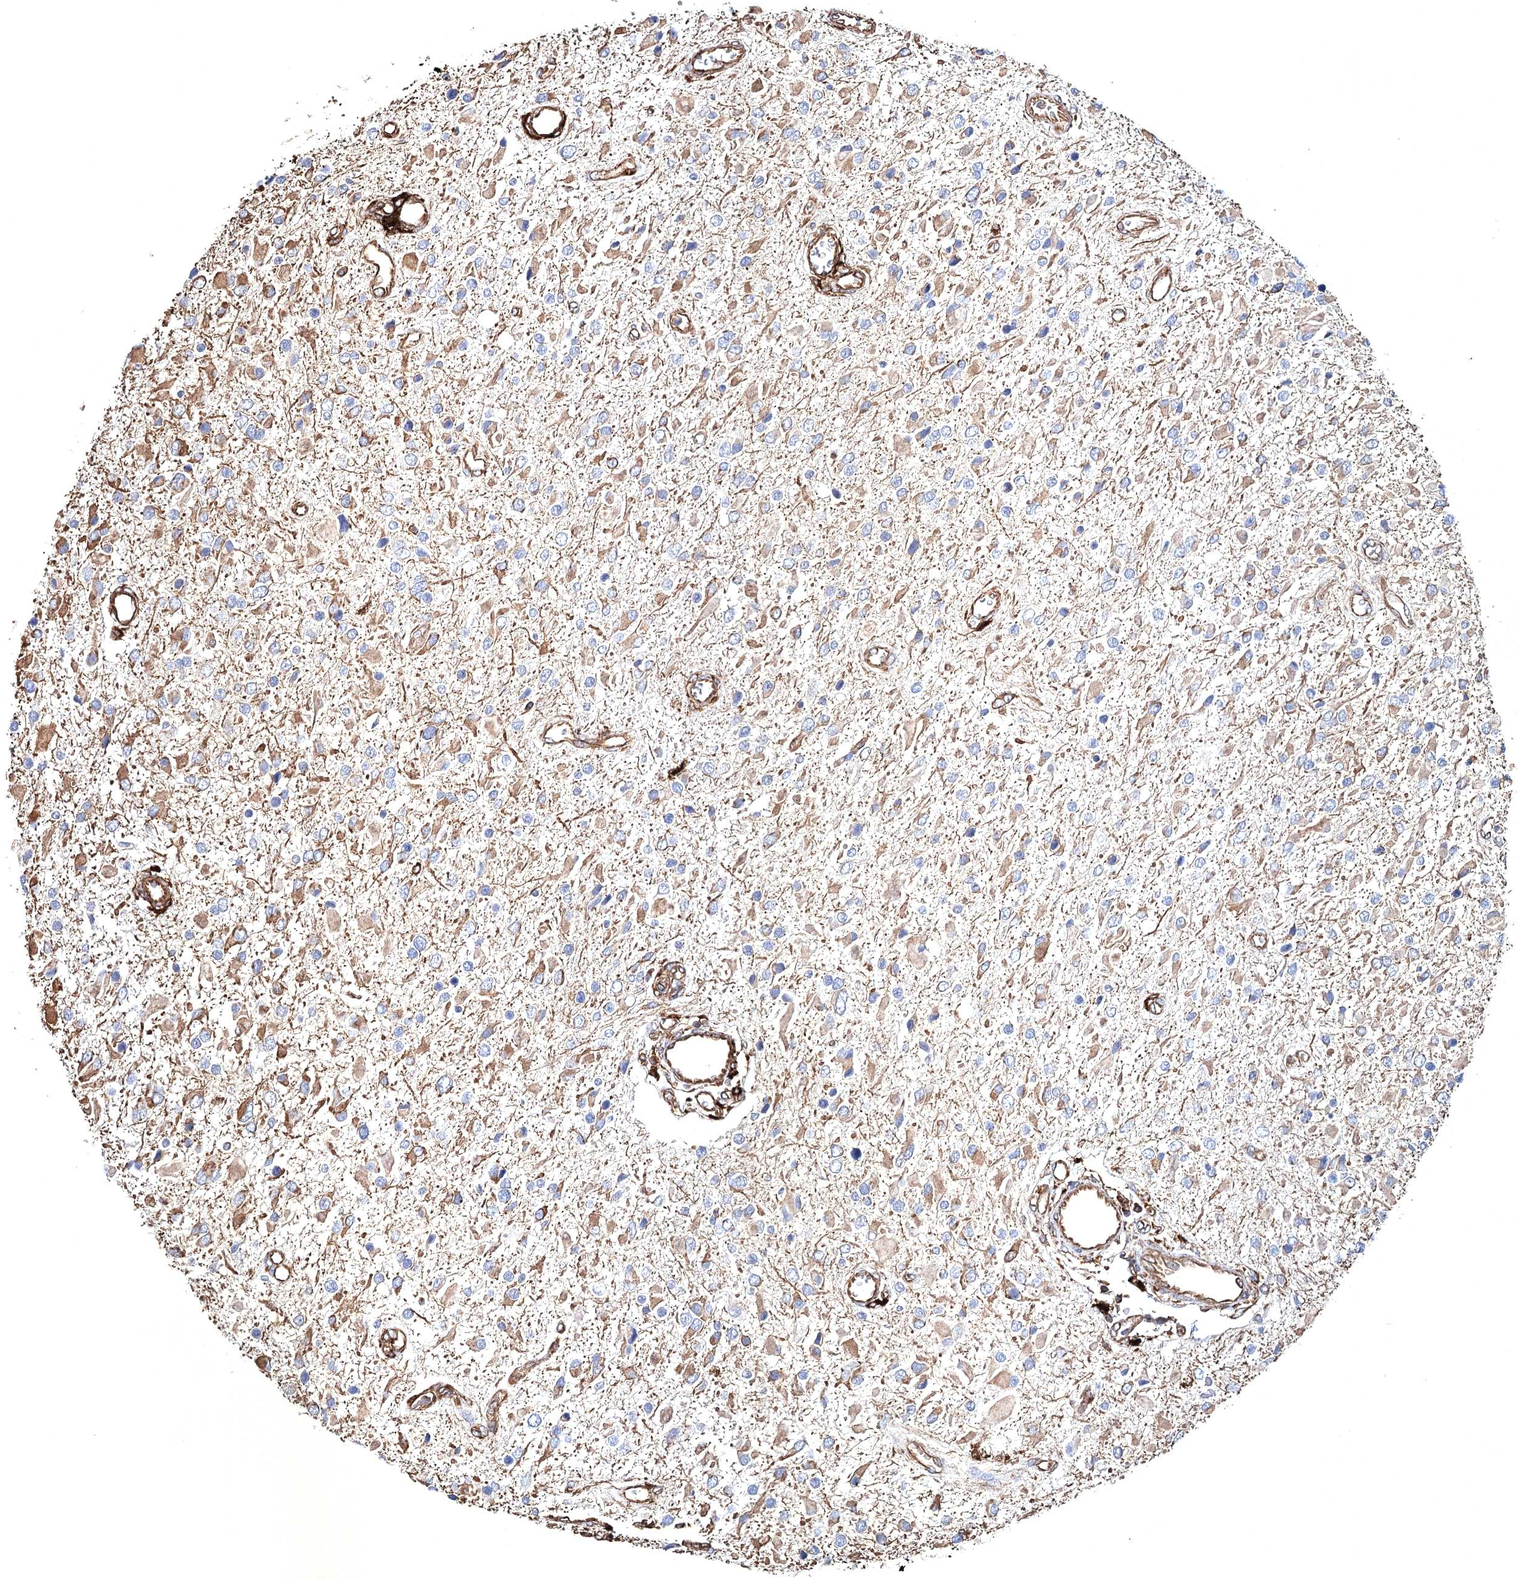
{"staining": {"intensity": "negative", "quantity": "none", "location": "none"}, "tissue": "glioma", "cell_type": "Tumor cells", "image_type": "cancer", "snomed": [{"axis": "morphology", "description": "Glioma, malignant, High grade"}, {"axis": "topography", "description": "Brain"}], "caption": "Malignant glioma (high-grade) was stained to show a protein in brown. There is no significant staining in tumor cells.", "gene": "CLEC4M", "patient": {"sex": "male", "age": 53}}